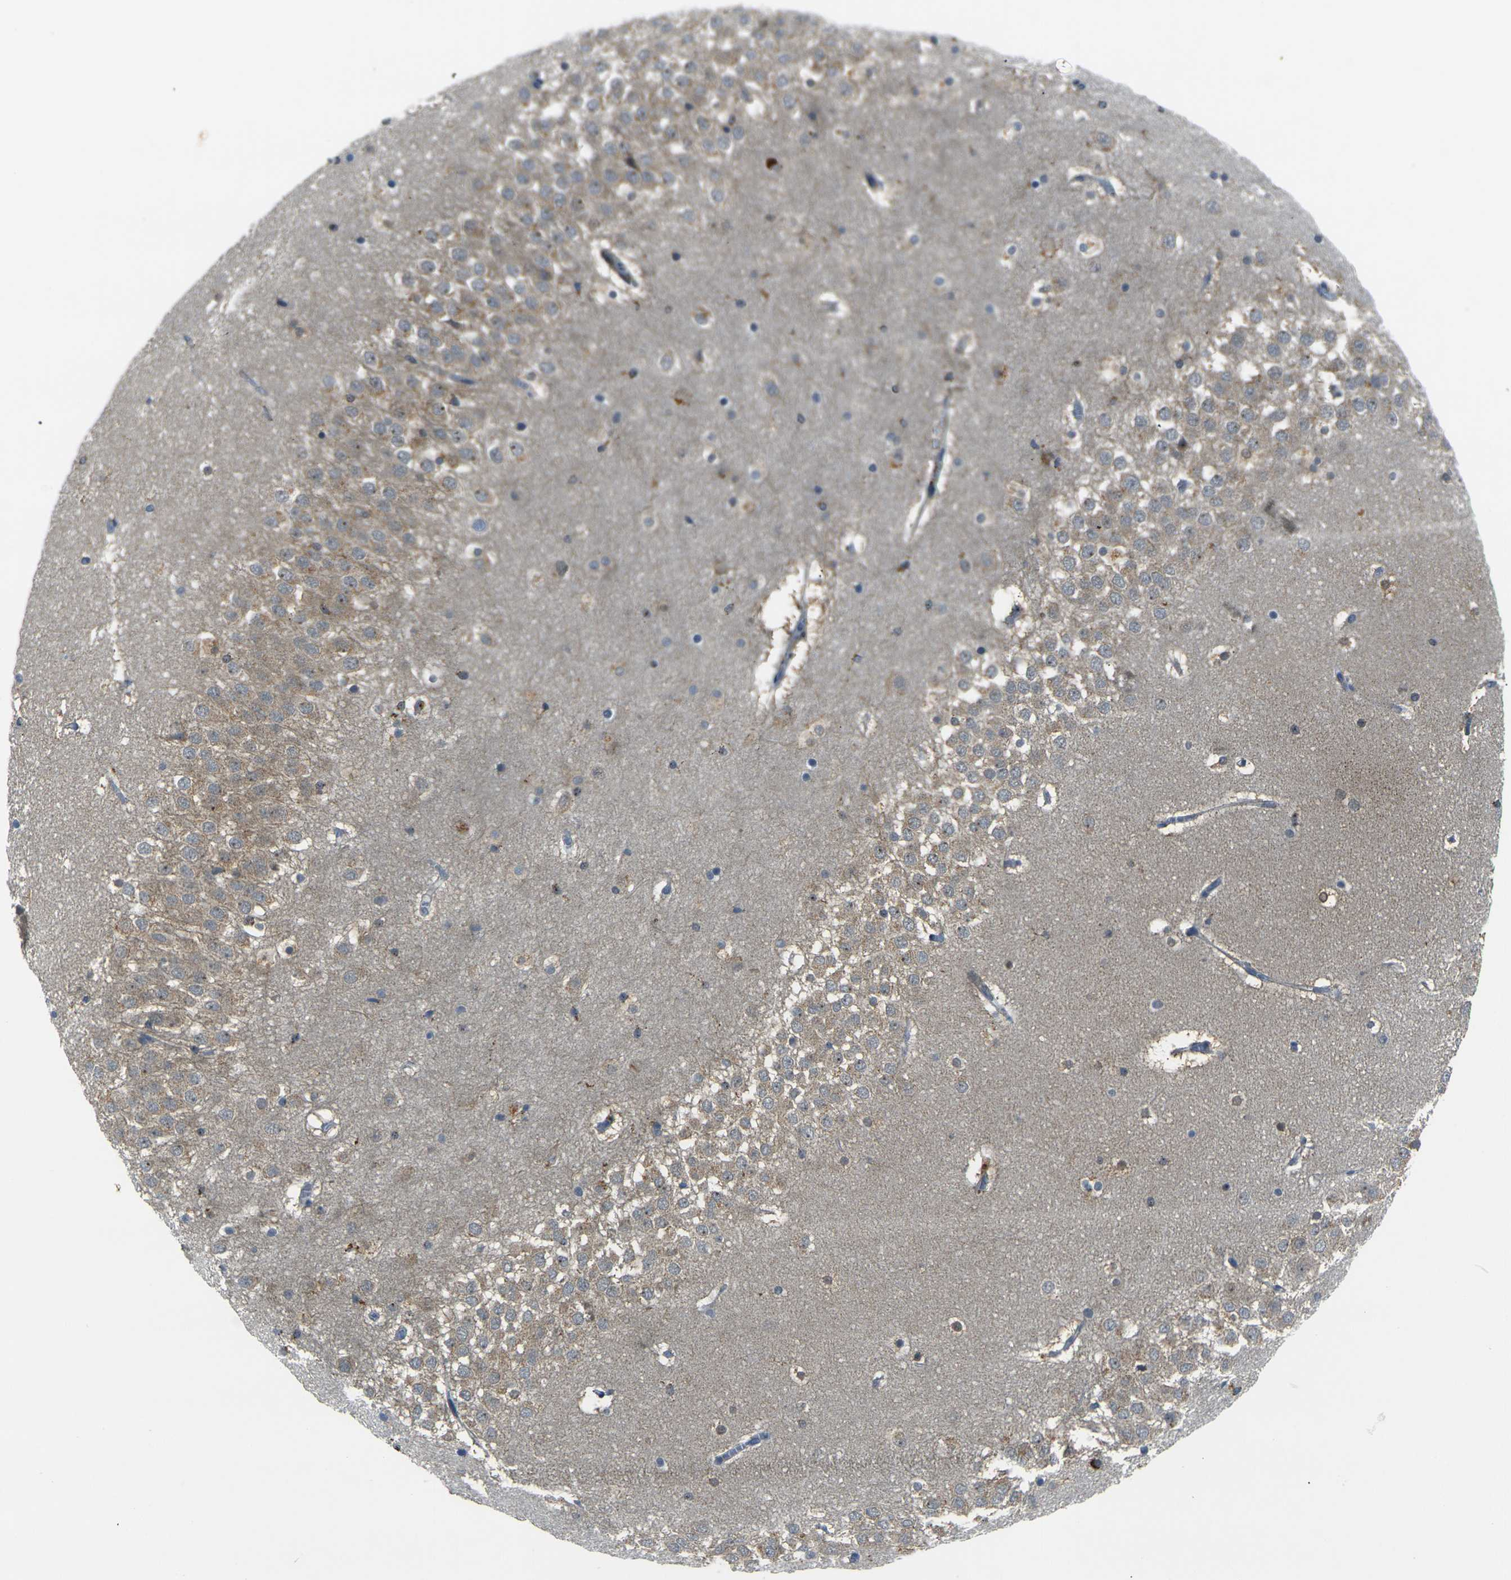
{"staining": {"intensity": "moderate", "quantity": "25%-75%", "location": "cytoplasmic/membranous"}, "tissue": "hippocampus", "cell_type": "Glial cells", "image_type": "normal", "snomed": [{"axis": "morphology", "description": "Normal tissue, NOS"}, {"axis": "topography", "description": "Hippocampus"}], "caption": "IHC (DAB) staining of benign hippocampus displays moderate cytoplasmic/membranous protein expression in about 25%-75% of glial cells. (brown staining indicates protein expression, while blue staining denotes nuclei).", "gene": "PIGL", "patient": {"sex": "male", "age": 45}}